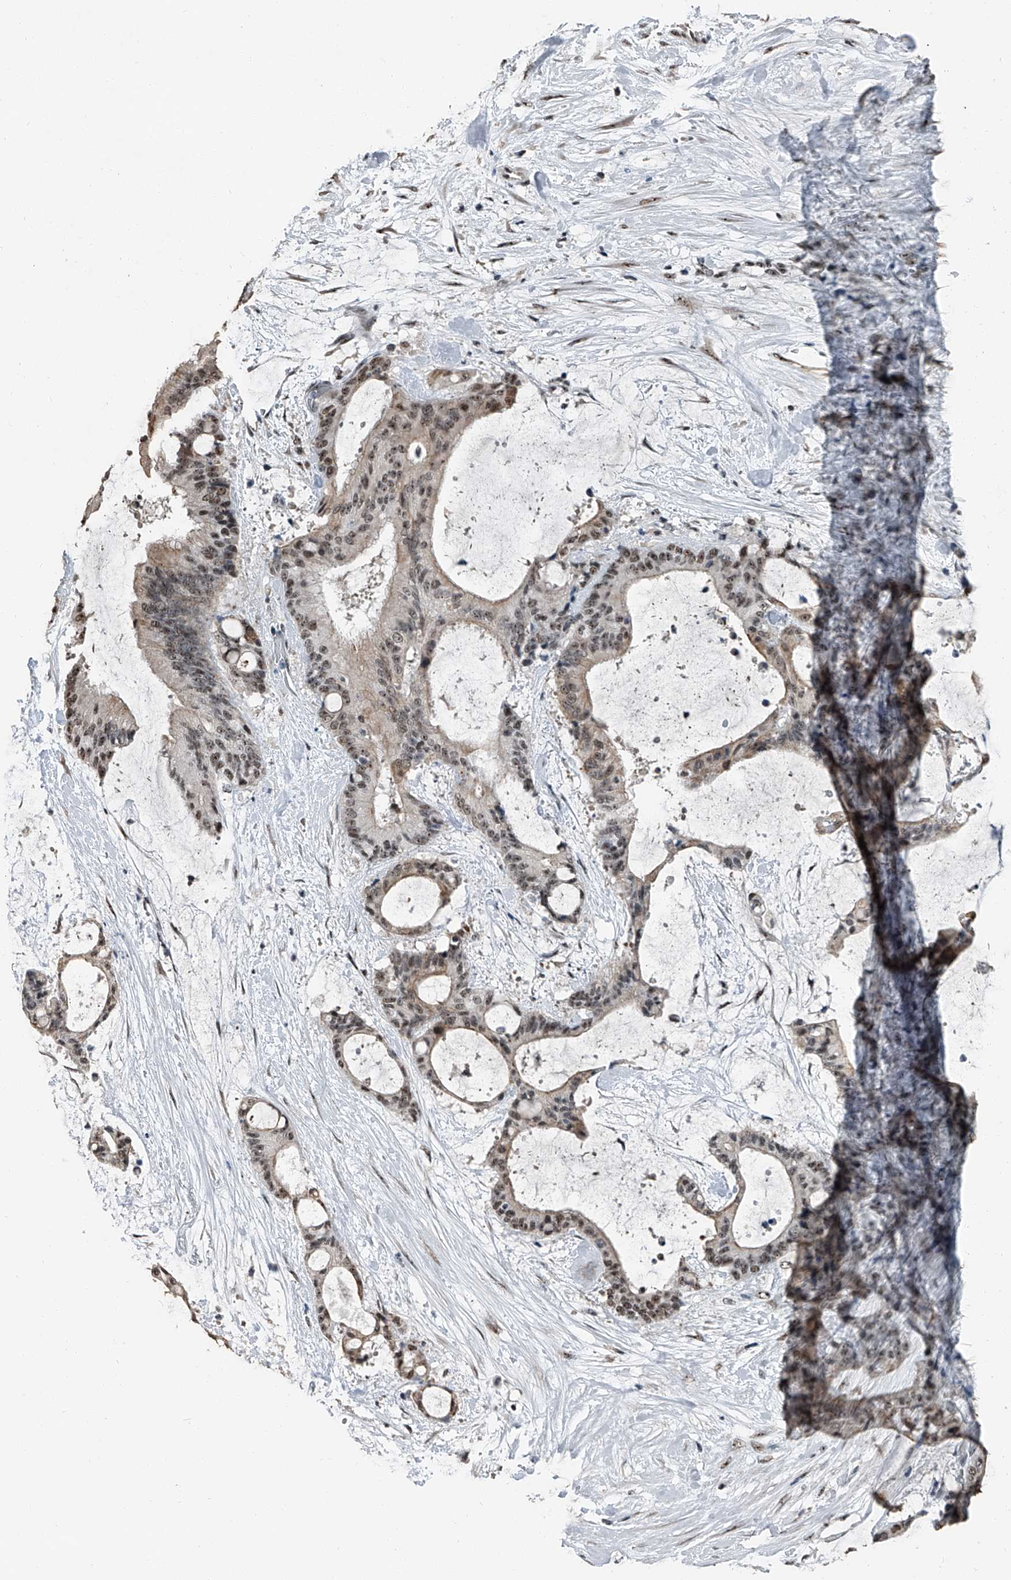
{"staining": {"intensity": "weak", "quantity": ">75%", "location": "cytoplasmic/membranous,nuclear"}, "tissue": "liver cancer", "cell_type": "Tumor cells", "image_type": "cancer", "snomed": [{"axis": "morphology", "description": "Cholangiocarcinoma"}, {"axis": "topography", "description": "Liver"}], "caption": "A micrograph showing weak cytoplasmic/membranous and nuclear positivity in about >75% of tumor cells in liver cholangiocarcinoma, as visualized by brown immunohistochemical staining.", "gene": "TCOF1", "patient": {"sex": "female", "age": 73}}